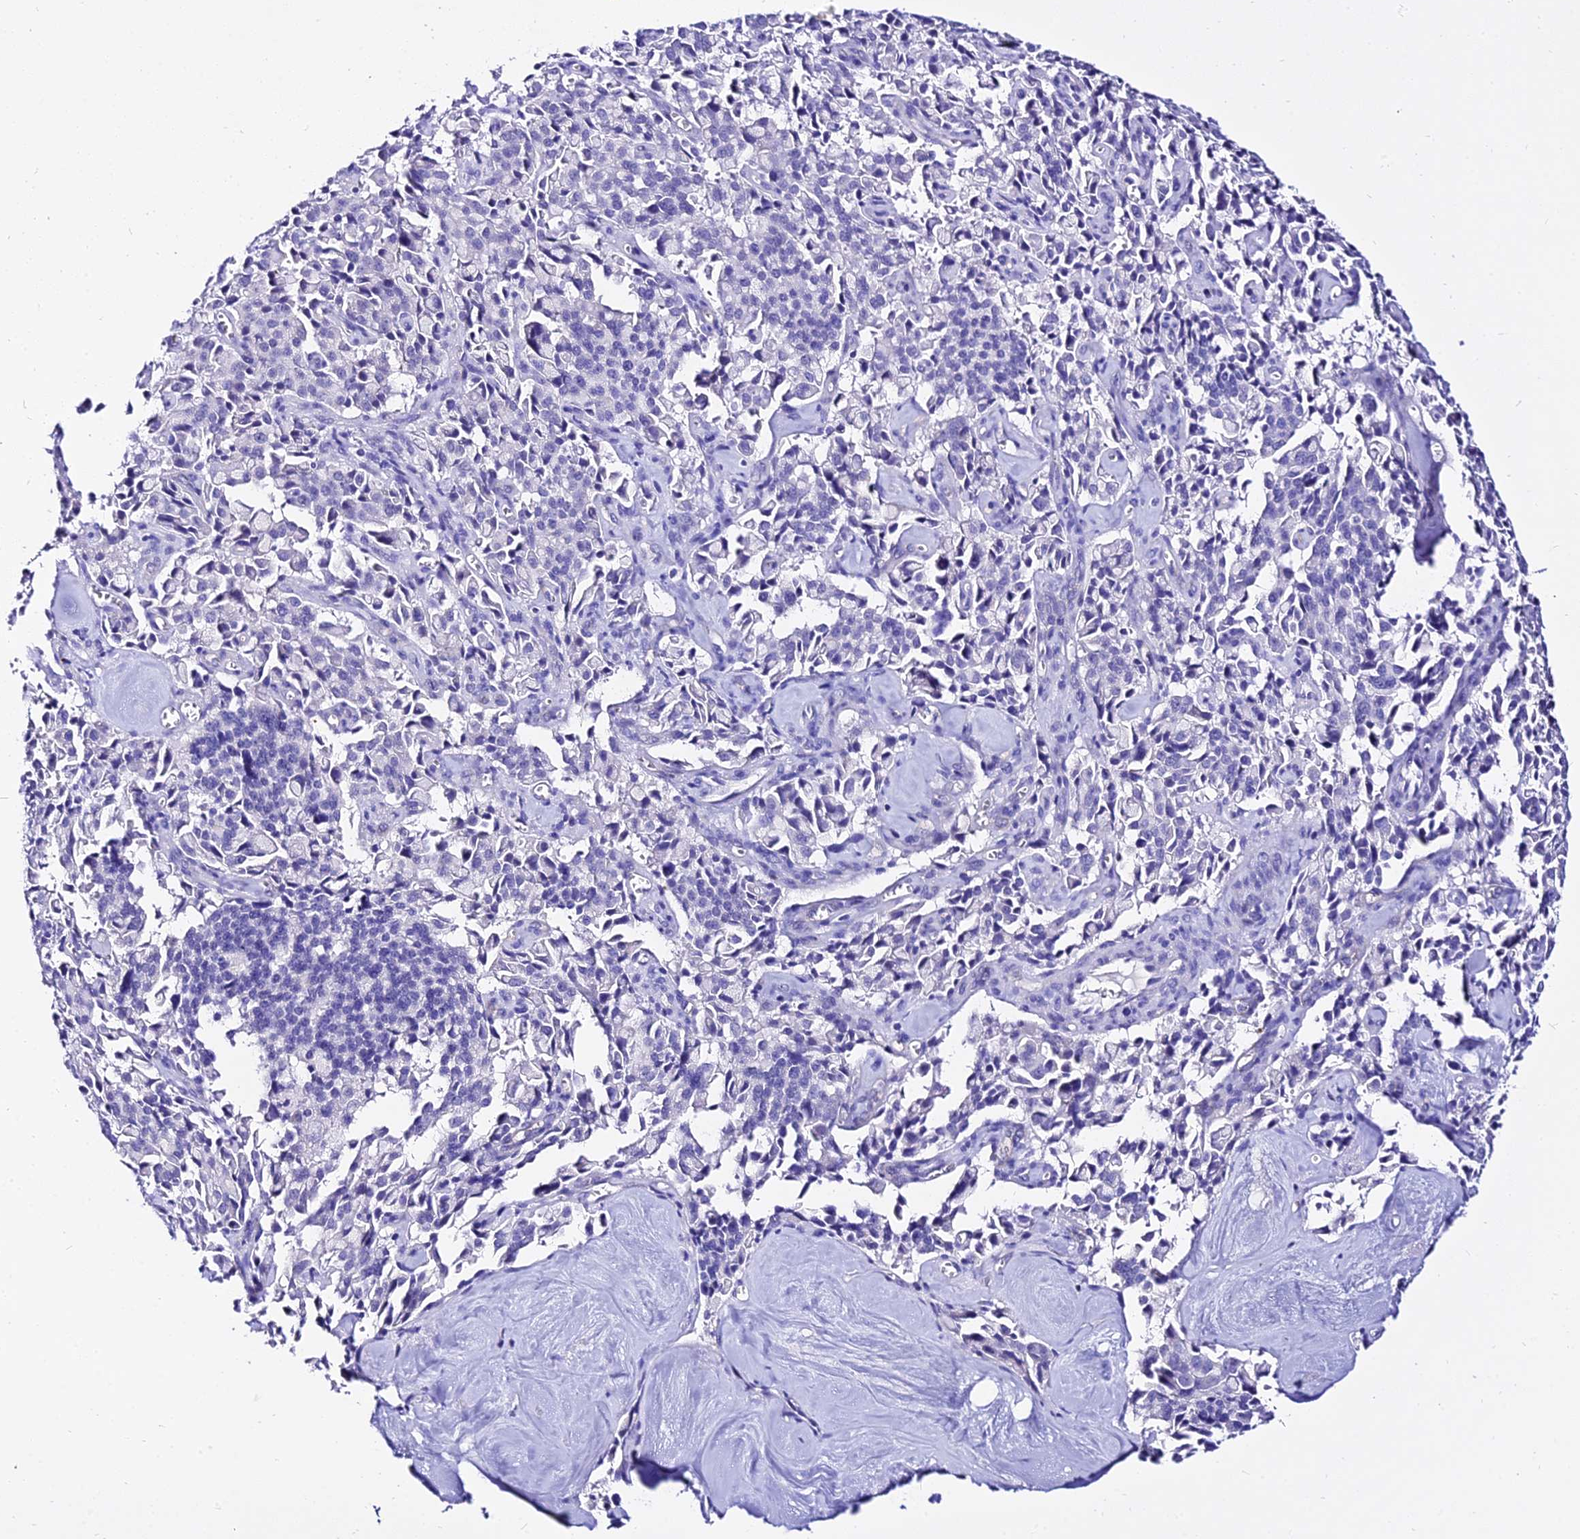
{"staining": {"intensity": "negative", "quantity": "none", "location": "none"}, "tissue": "pancreatic cancer", "cell_type": "Tumor cells", "image_type": "cancer", "snomed": [{"axis": "morphology", "description": "Adenocarcinoma, NOS"}, {"axis": "topography", "description": "Pancreas"}], "caption": "DAB (3,3'-diaminobenzidine) immunohistochemical staining of human pancreatic cancer (adenocarcinoma) displays no significant positivity in tumor cells.", "gene": "DEFB106A", "patient": {"sex": "male", "age": 65}}